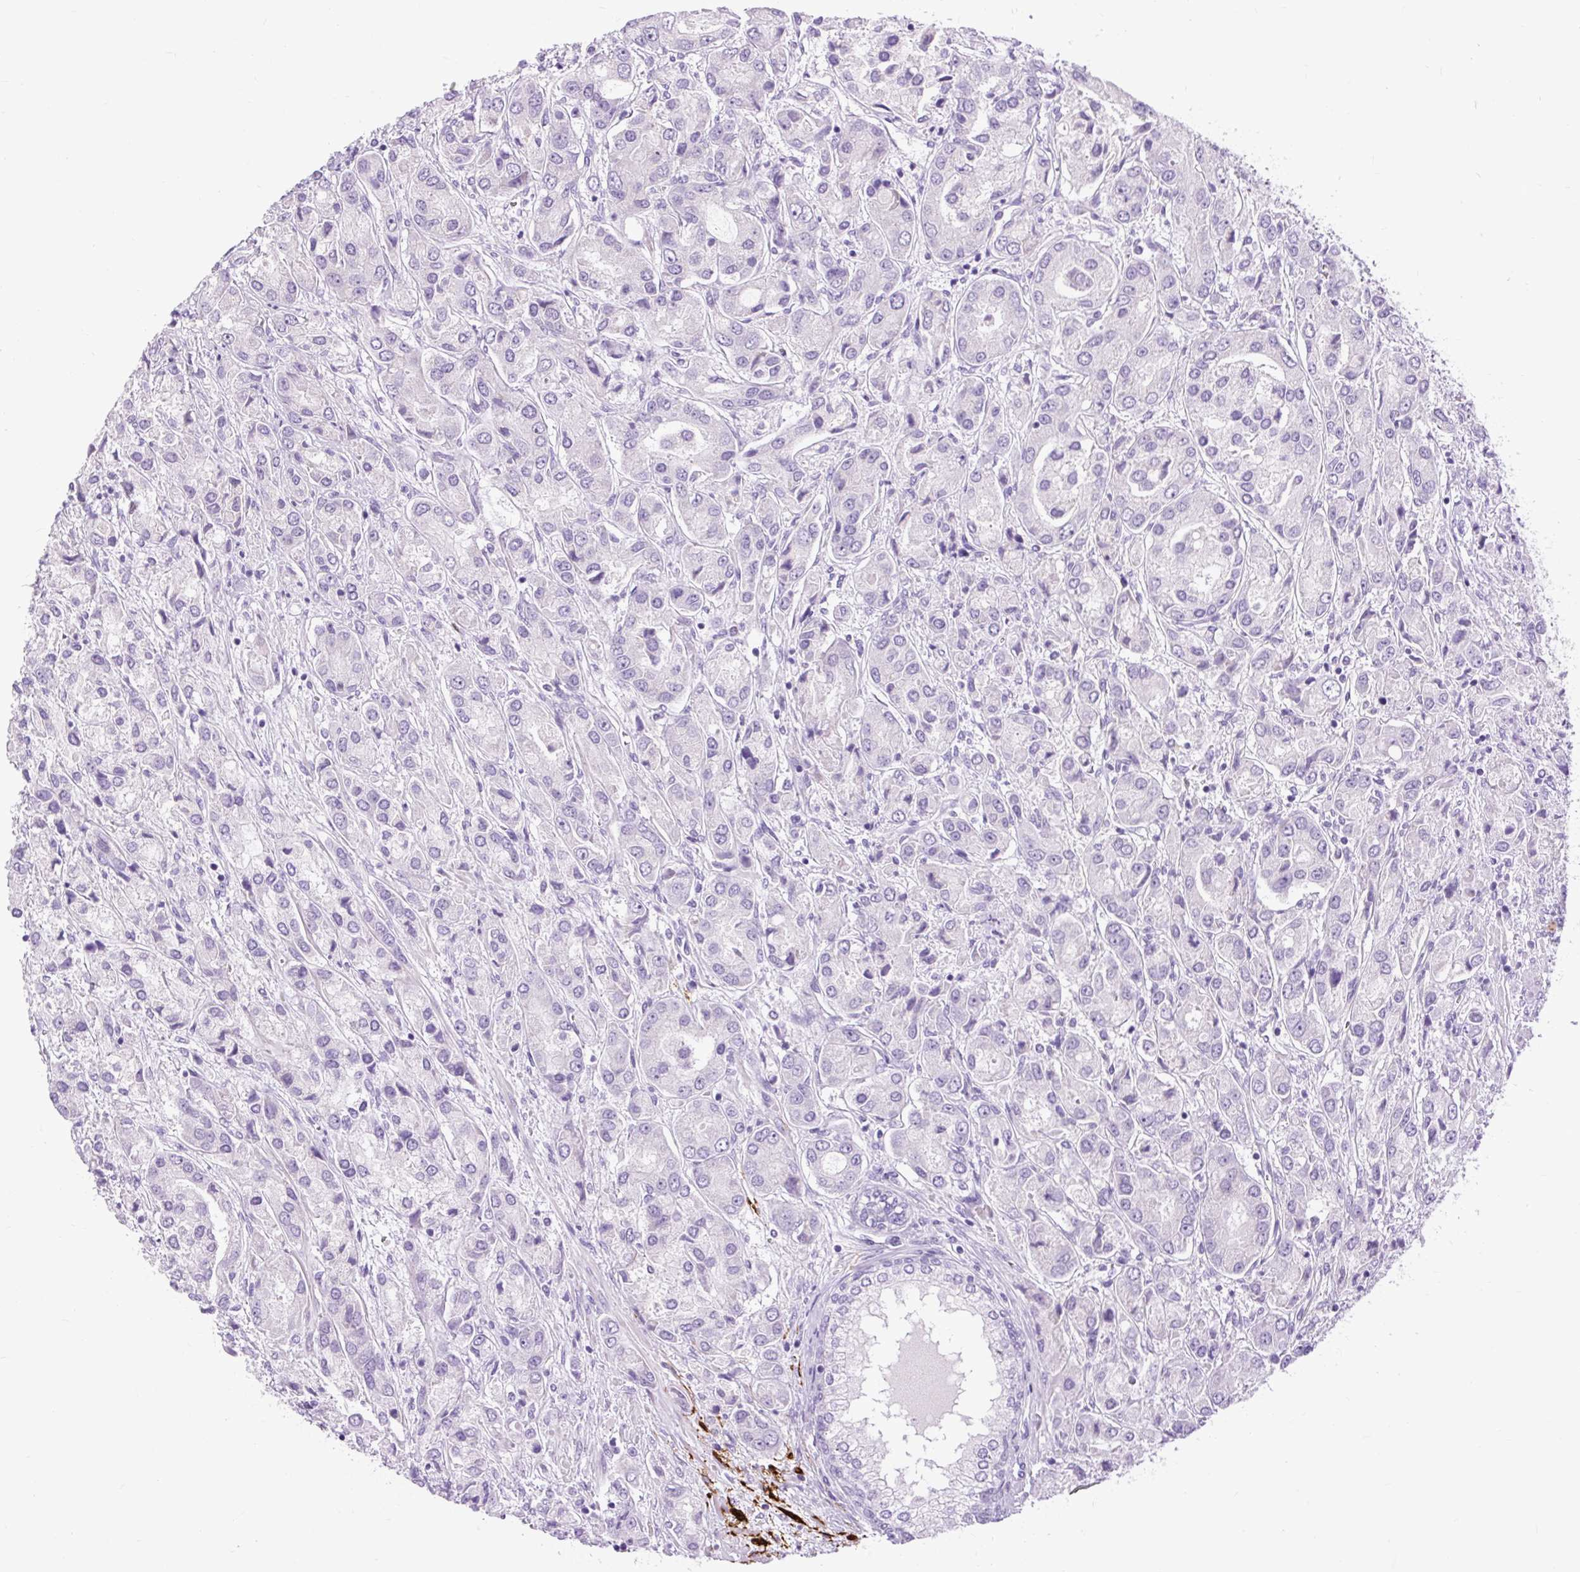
{"staining": {"intensity": "negative", "quantity": "none", "location": "none"}, "tissue": "prostate cancer", "cell_type": "Tumor cells", "image_type": "cancer", "snomed": [{"axis": "morphology", "description": "Adenocarcinoma, High grade"}, {"axis": "topography", "description": "Prostate"}], "caption": "Human prostate cancer (high-grade adenocarcinoma) stained for a protein using immunohistochemistry (IHC) shows no expression in tumor cells.", "gene": "FABP7", "patient": {"sex": "male", "age": 67}}